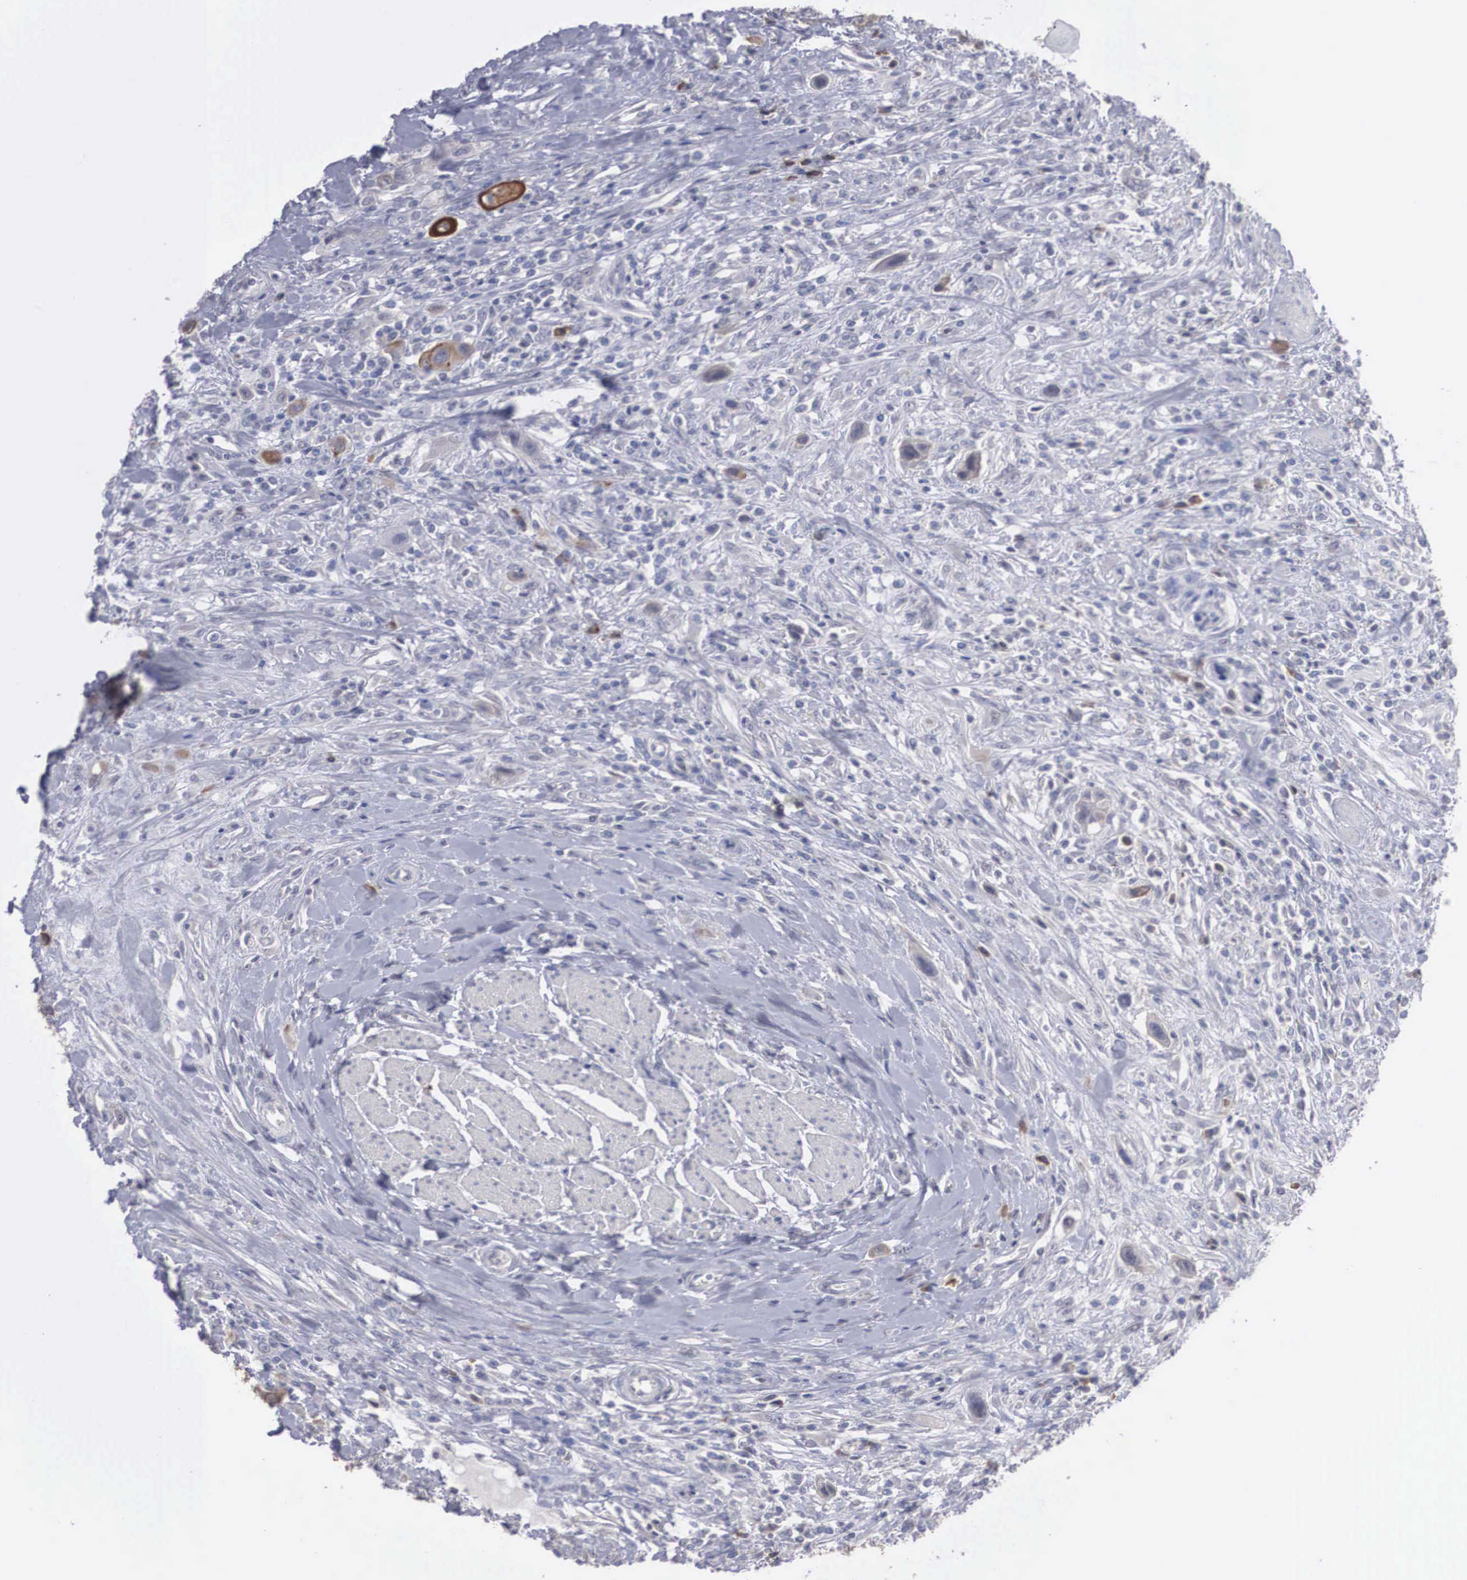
{"staining": {"intensity": "moderate", "quantity": "25%-75%", "location": "cytoplasmic/membranous"}, "tissue": "urothelial cancer", "cell_type": "Tumor cells", "image_type": "cancer", "snomed": [{"axis": "morphology", "description": "Urothelial carcinoma, High grade"}, {"axis": "topography", "description": "Urinary bladder"}], "caption": "Immunohistochemical staining of human urothelial cancer displays moderate cytoplasmic/membranous protein expression in about 25%-75% of tumor cells. Immunohistochemistry (ihc) stains the protein in brown and the nuclei are stained blue.", "gene": "WDR89", "patient": {"sex": "male", "age": 50}}